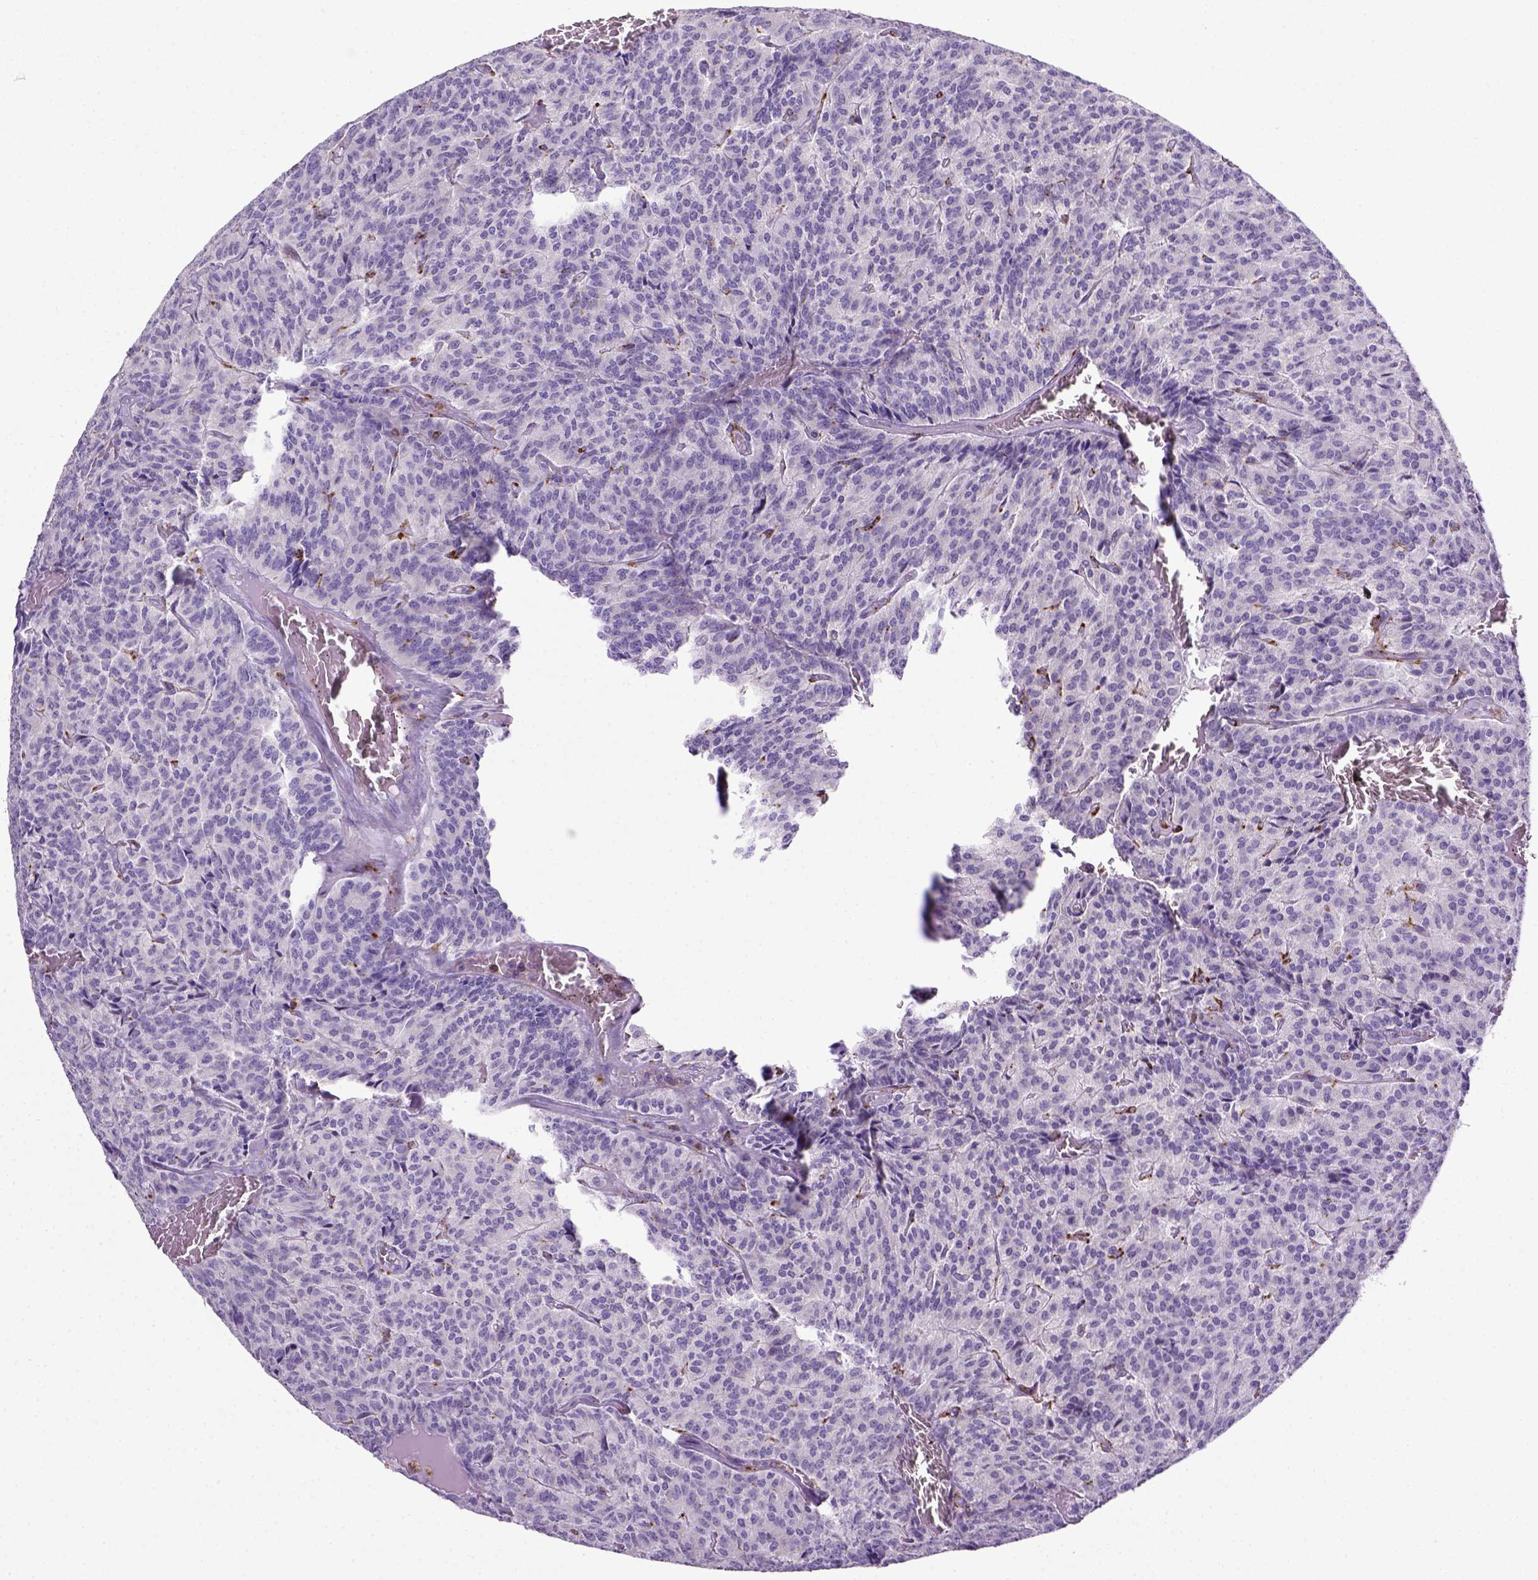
{"staining": {"intensity": "negative", "quantity": "none", "location": "none"}, "tissue": "carcinoid", "cell_type": "Tumor cells", "image_type": "cancer", "snomed": [{"axis": "morphology", "description": "Carcinoid, malignant, NOS"}, {"axis": "topography", "description": "Lung"}], "caption": "High magnification brightfield microscopy of carcinoid stained with DAB (brown) and counterstained with hematoxylin (blue): tumor cells show no significant expression.", "gene": "CD68", "patient": {"sex": "male", "age": 70}}